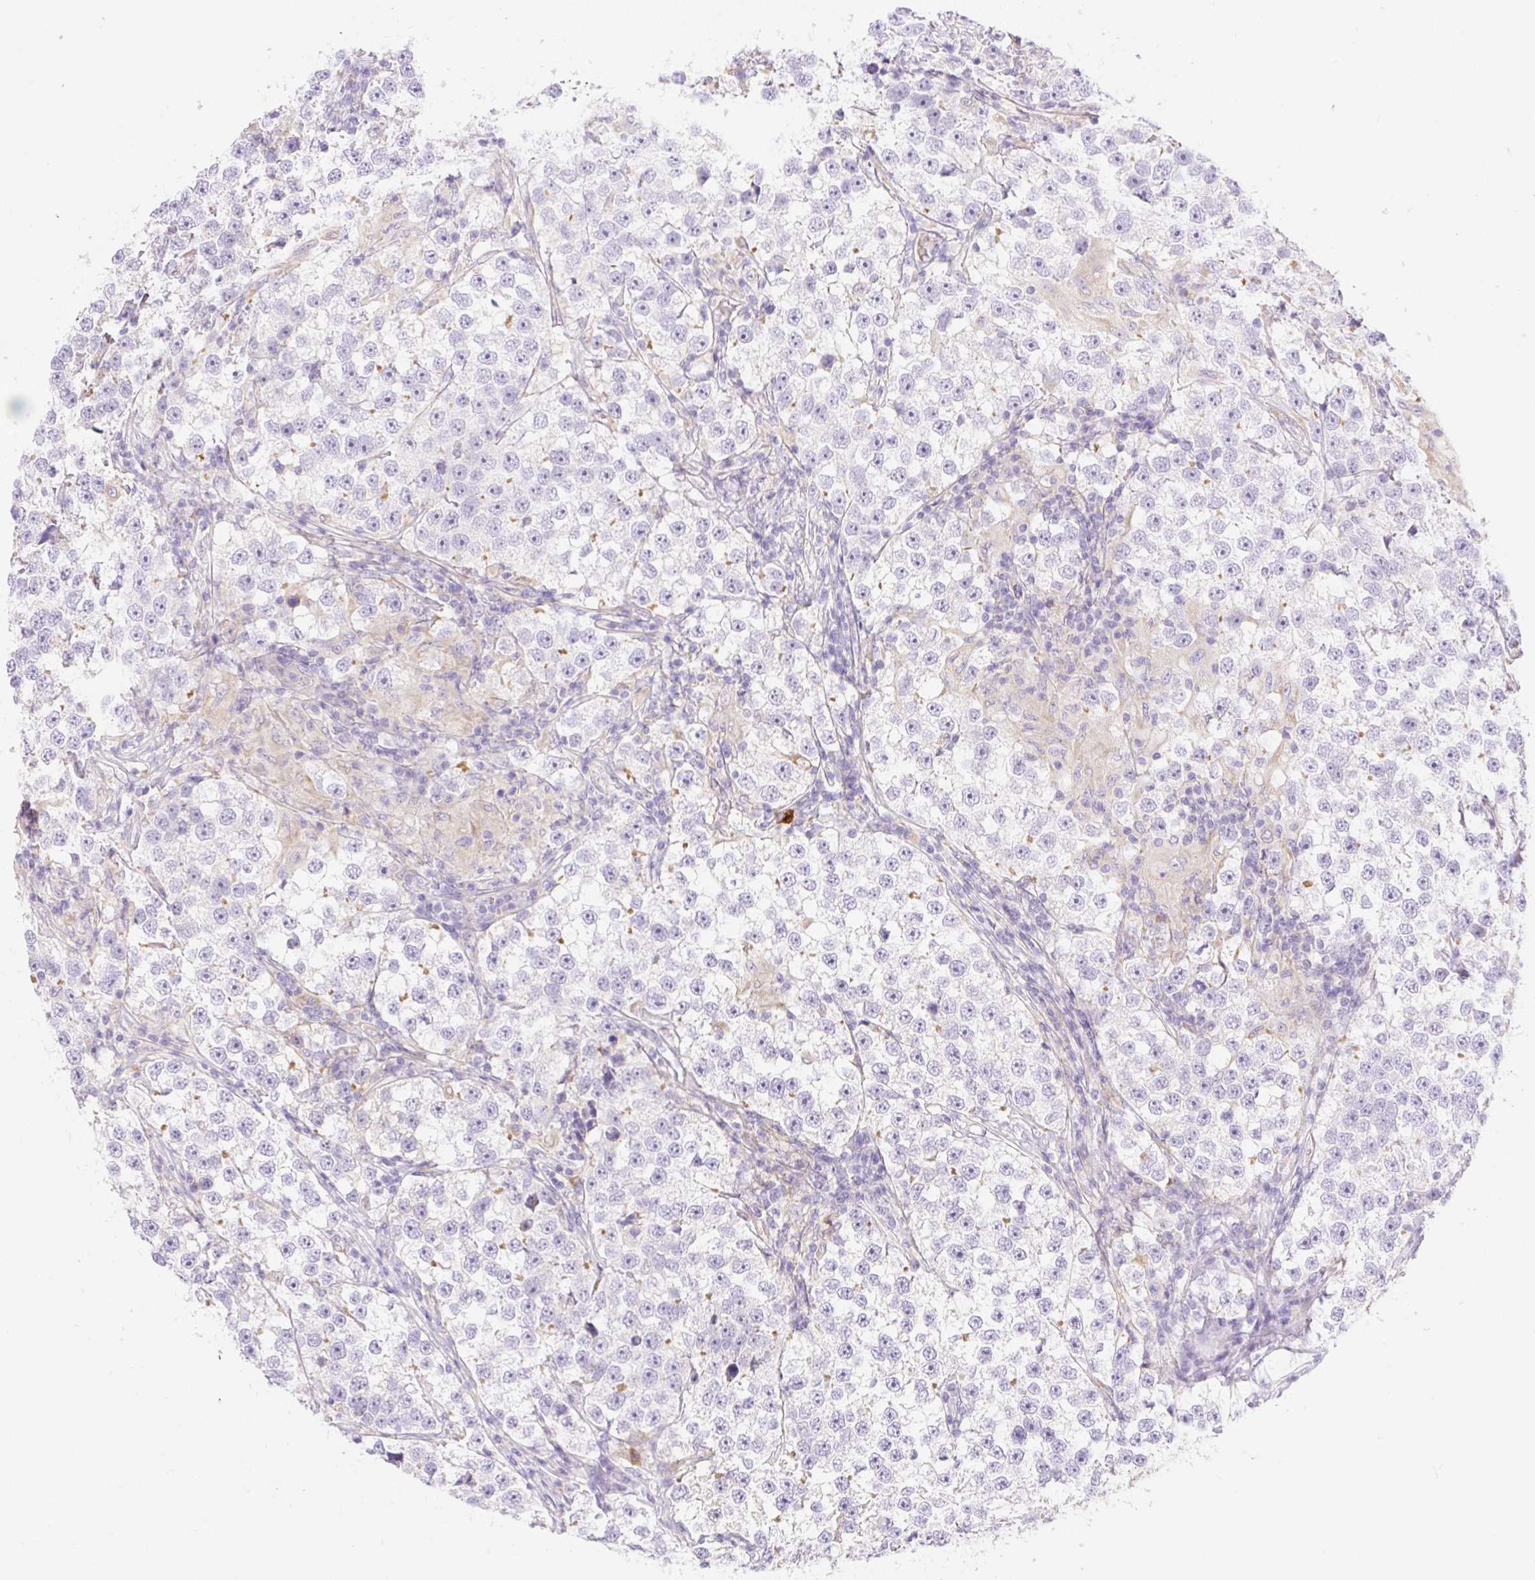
{"staining": {"intensity": "negative", "quantity": "none", "location": "none"}, "tissue": "testis cancer", "cell_type": "Tumor cells", "image_type": "cancer", "snomed": [{"axis": "morphology", "description": "Seminoma, NOS"}, {"axis": "topography", "description": "Testis"}], "caption": "This histopathology image is of testis seminoma stained with IHC to label a protein in brown with the nuclei are counter-stained blue. There is no staining in tumor cells.", "gene": "DENND5A", "patient": {"sex": "male", "age": 46}}